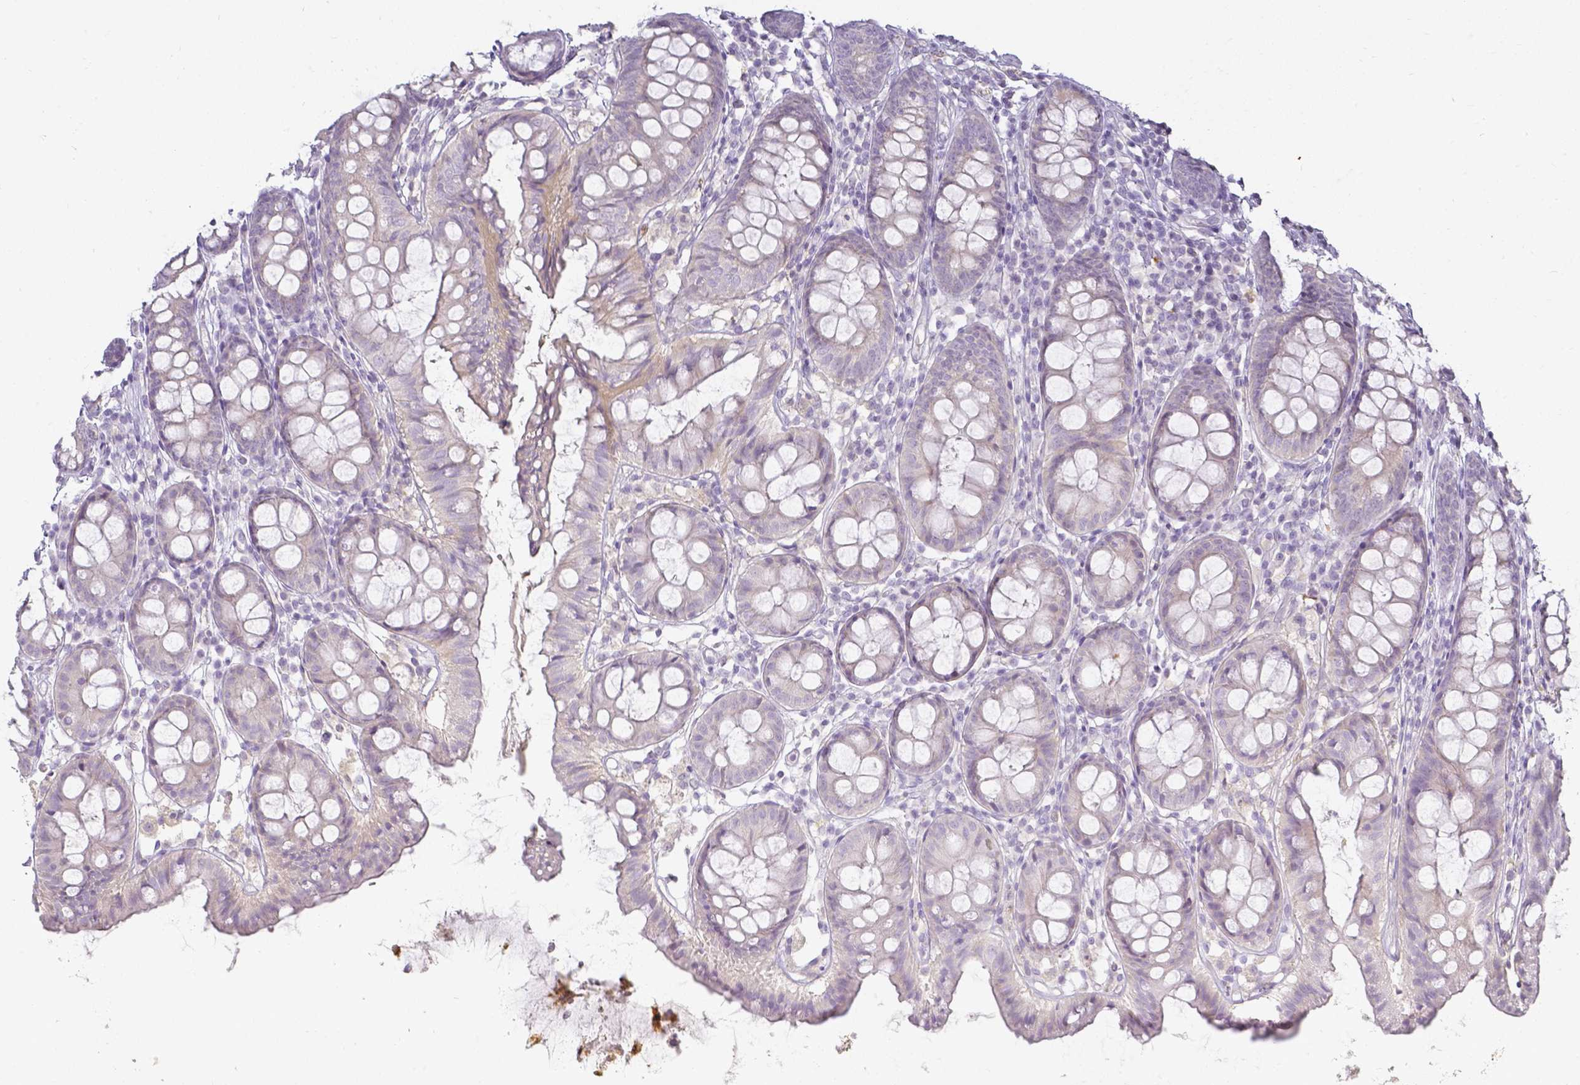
{"staining": {"intensity": "negative", "quantity": "none", "location": "none"}, "tissue": "colon", "cell_type": "Endothelial cells", "image_type": "normal", "snomed": [{"axis": "morphology", "description": "Normal tissue, NOS"}, {"axis": "topography", "description": "Colon"}], "caption": "Immunohistochemistry (IHC) histopathology image of unremarkable colon: colon stained with DAB (3,3'-diaminobenzidine) reveals no significant protein positivity in endothelial cells.", "gene": "KCNH1", "patient": {"sex": "female", "age": 84}}